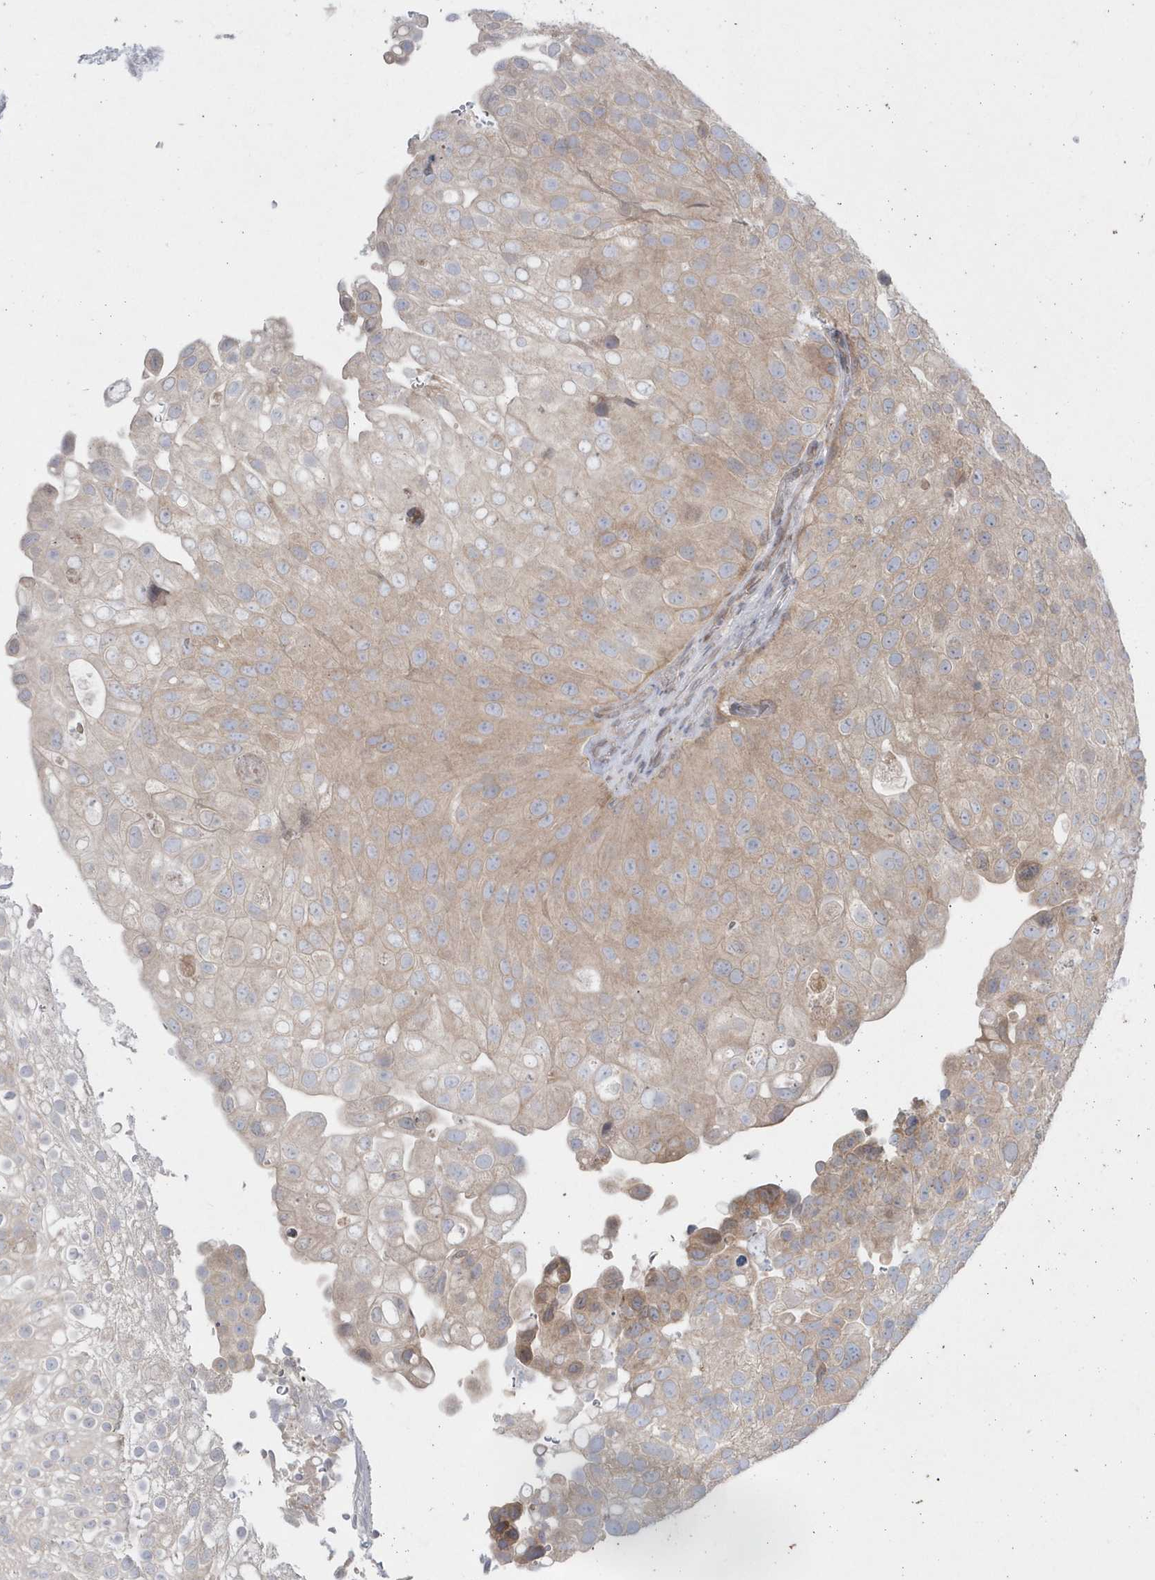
{"staining": {"intensity": "weak", "quantity": "25%-75%", "location": "cytoplasmic/membranous"}, "tissue": "urothelial cancer", "cell_type": "Tumor cells", "image_type": "cancer", "snomed": [{"axis": "morphology", "description": "Urothelial carcinoma, Low grade"}, {"axis": "topography", "description": "Urinary bladder"}], "caption": "Urothelial cancer was stained to show a protein in brown. There is low levels of weak cytoplasmic/membranous staining in about 25%-75% of tumor cells.", "gene": "DHX57", "patient": {"sex": "male", "age": 78}}